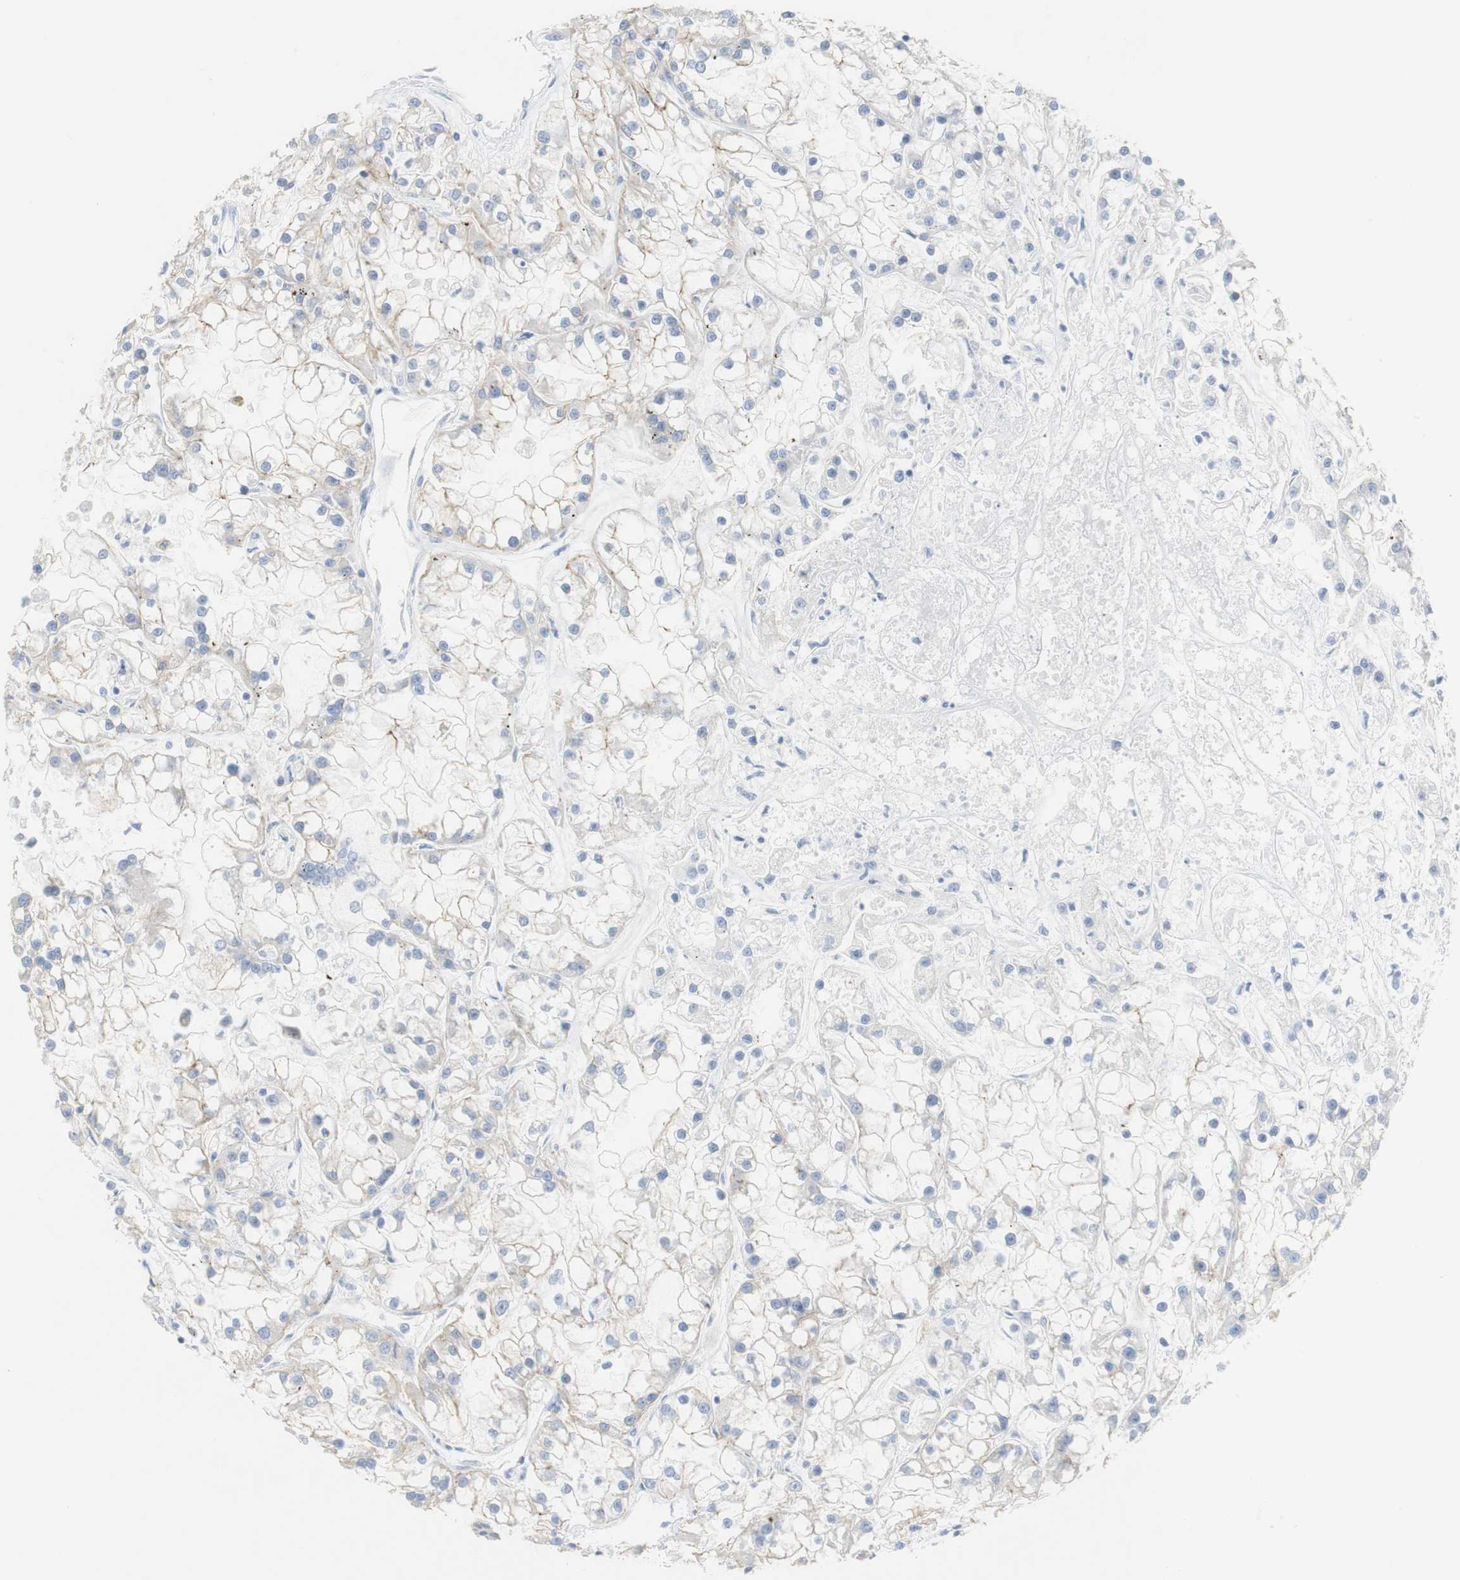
{"staining": {"intensity": "weak", "quantity": "<25%", "location": "cytoplasmic/membranous"}, "tissue": "renal cancer", "cell_type": "Tumor cells", "image_type": "cancer", "snomed": [{"axis": "morphology", "description": "Adenocarcinoma, NOS"}, {"axis": "topography", "description": "Kidney"}], "caption": "Immunohistochemical staining of renal cancer (adenocarcinoma) reveals no significant staining in tumor cells. (Immunohistochemistry, brightfield microscopy, high magnification).", "gene": "DSC2", "patient": {"sex": "female", "age": 52}}